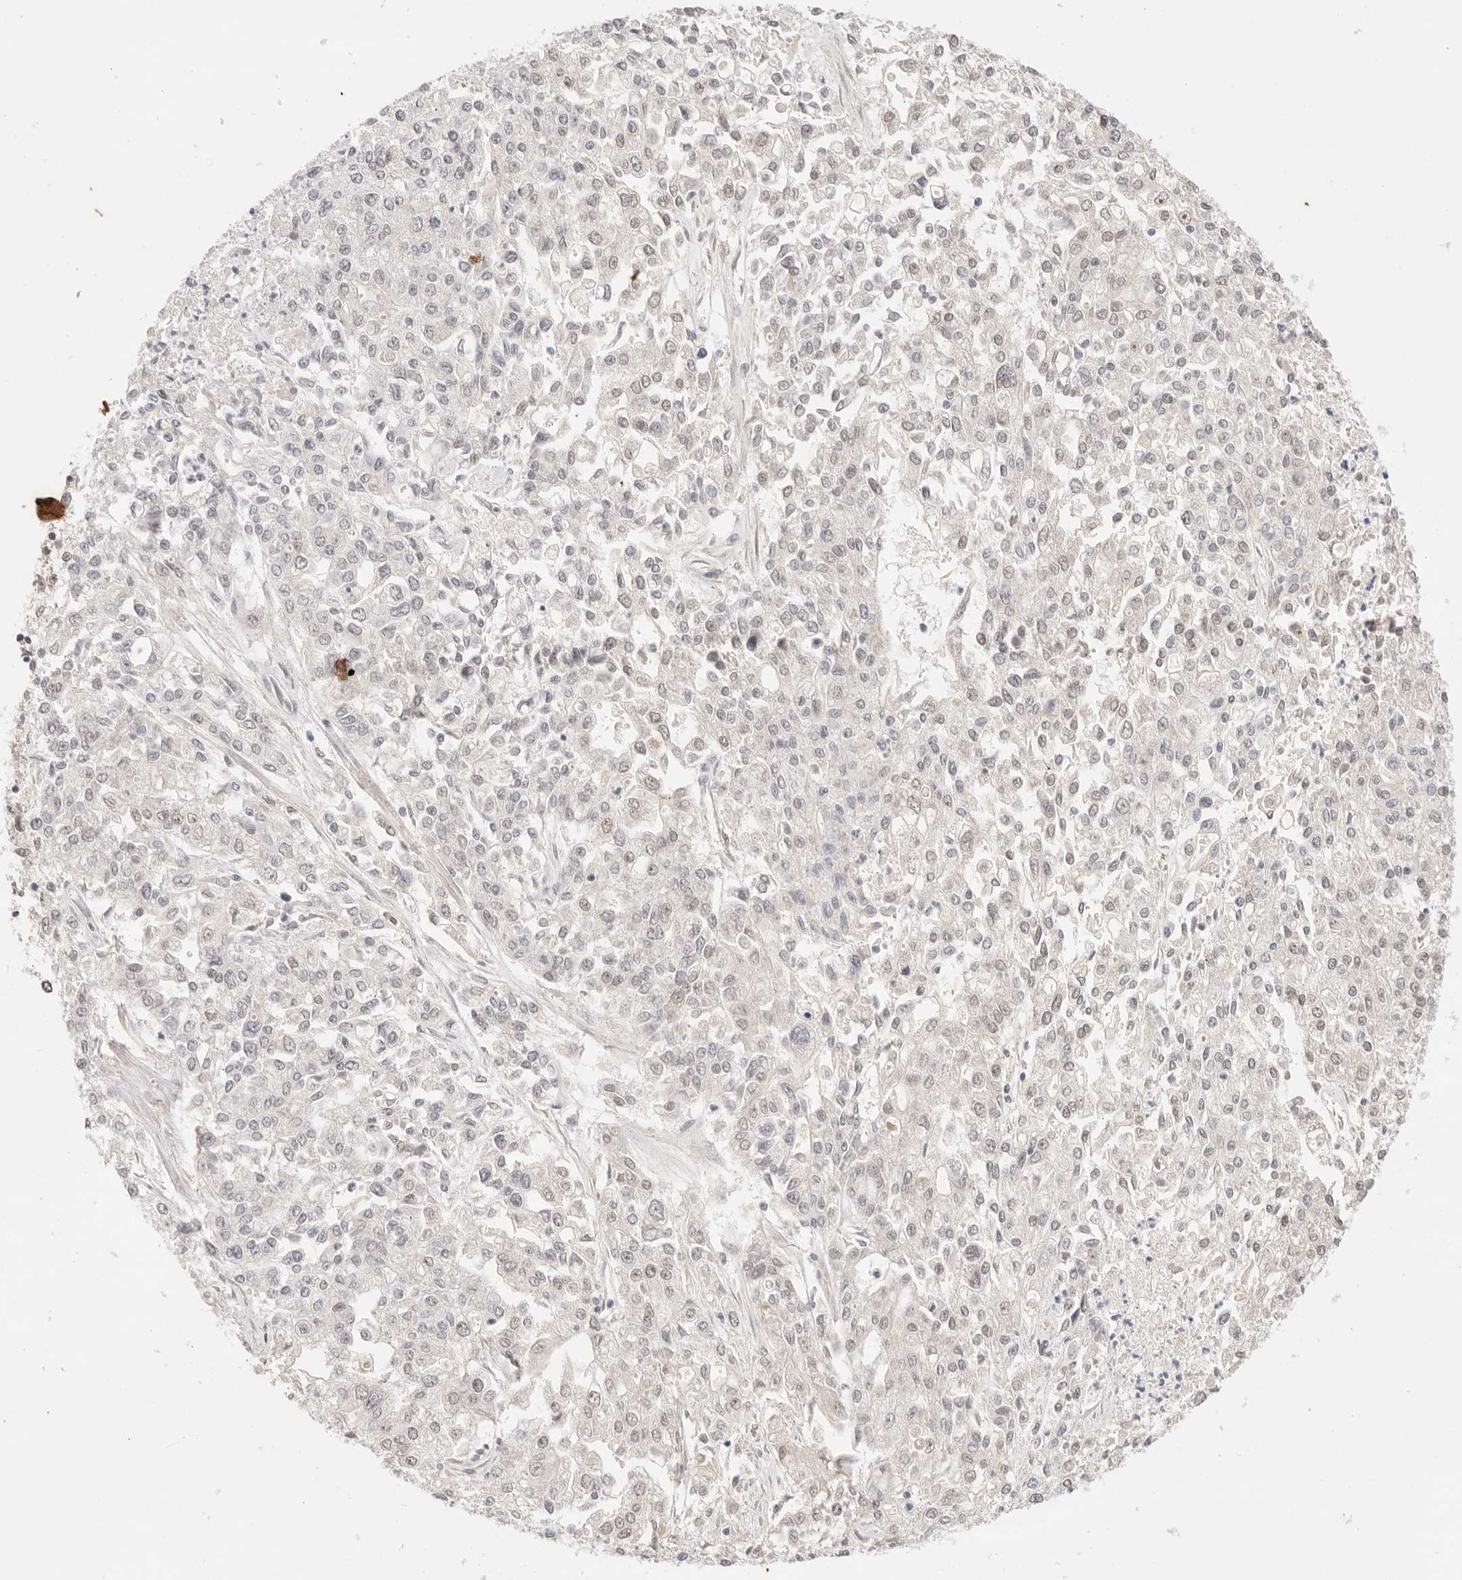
{"staining": {"intensity": "negative", "quantity": "none", "location": "none"}, "tissue": "endometrial cancer", "cell_type": "Tumor cells", "image_type": "cancer", "snomed": [{"axis": "morphology", "description": "Adenocarcinoma, NOS"}, {"axis": "topography", "description": "Endometrium"}], "caption": "There is no significant staining in tumor cells of endometrial cancer (adenocarcinoma). (DAB immunohistochemistry visualized using brightfield microscopy, high magnification).", "gene": "GTF2E2", "patient": {"sex": "female", "age": 49}}